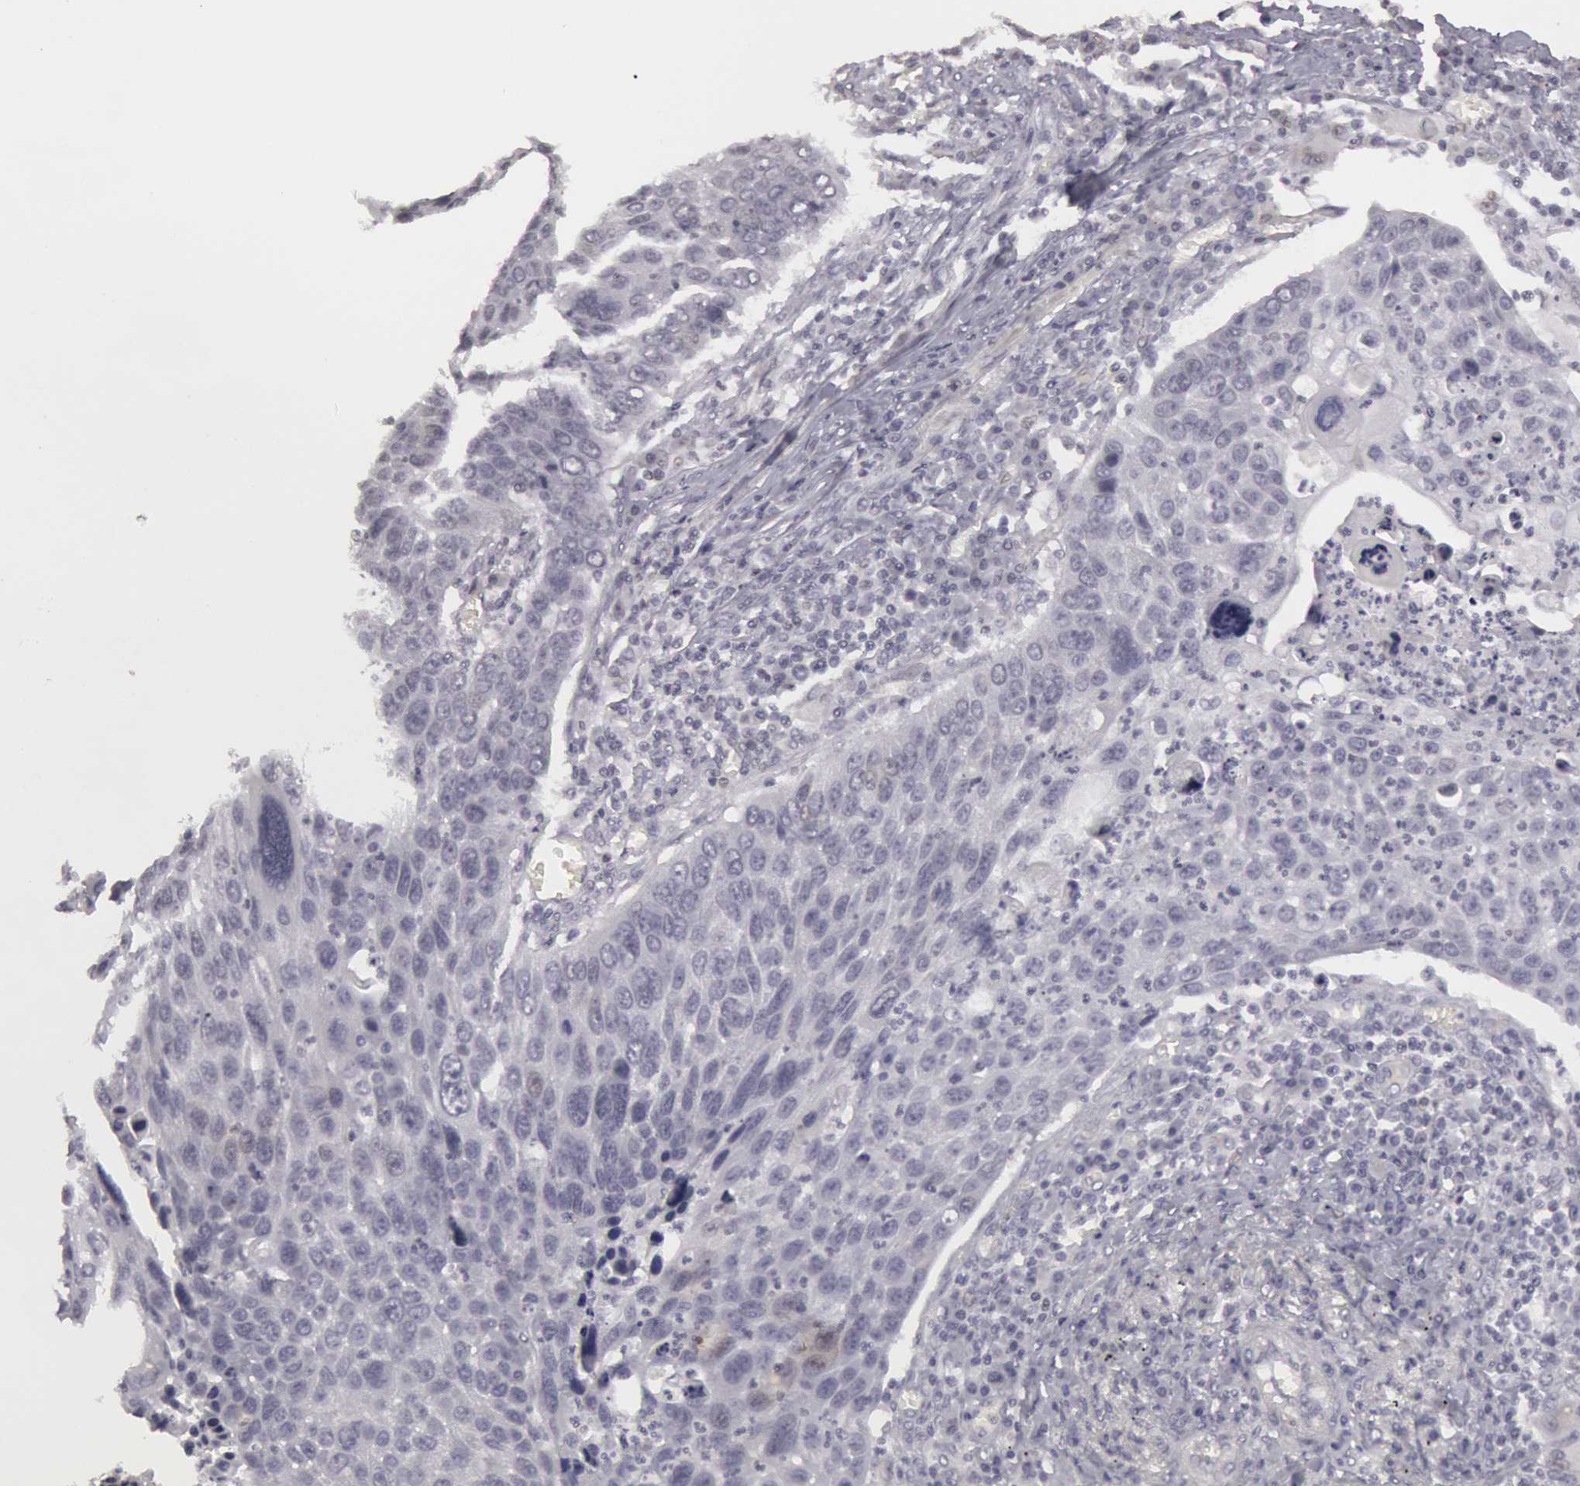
{"staining": {"intensity": "negative", "quantity": "none", "location": "none"}, "tissue": "lung cancer", "cell_type": "Tumor cells", "image_type": "cancer", "snomed": [{"axis": "morphology", "description": "Squamous cell carcinoma, NOS"}, {"axis": "topography", "description": "Lung"}], "caption": "Human lung squamous cell carcinoma stained for a protein using immunohistochemistry (IHC) displays no staining in tumor cells.", "gene": "RIMBP3C", "patient": {"sex": "male", "age": 68}}